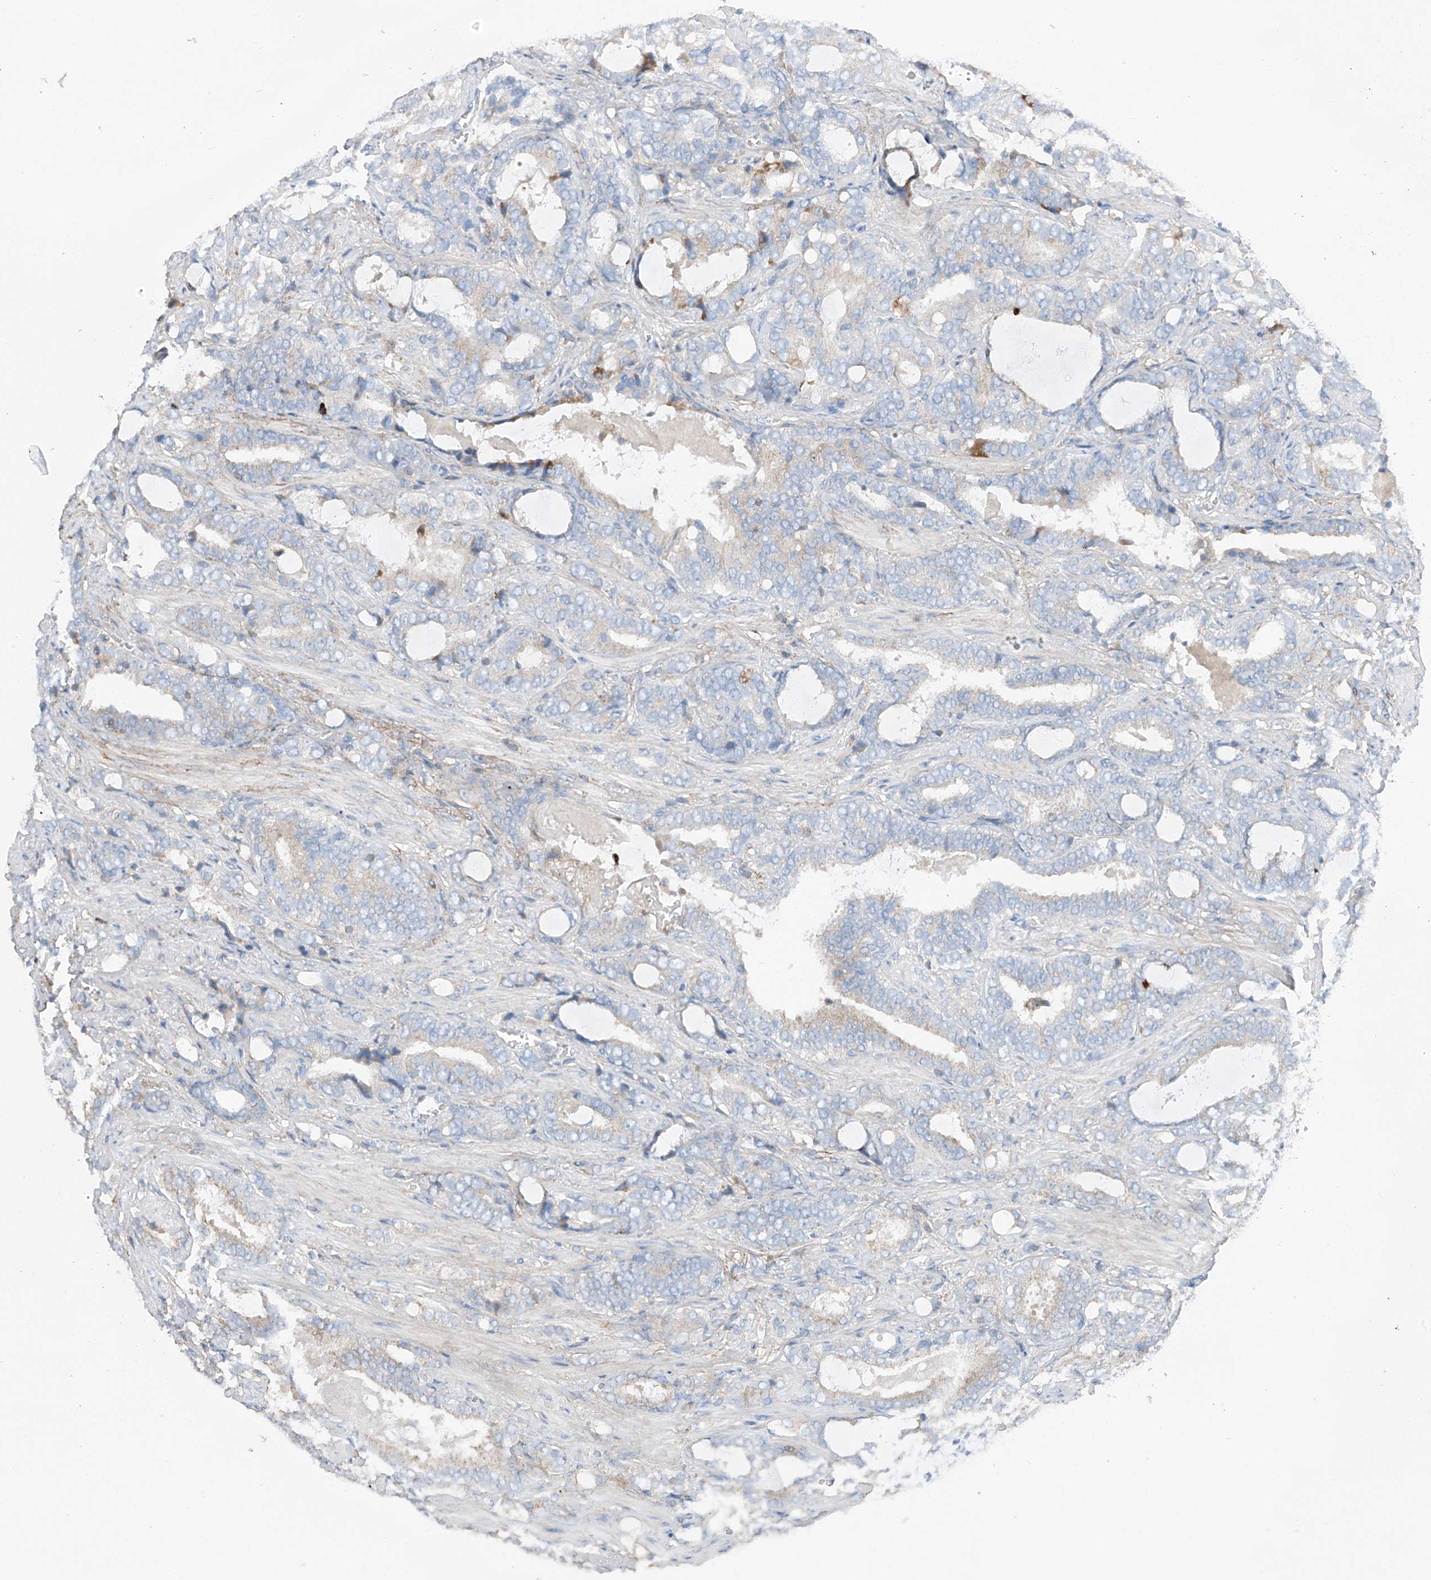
{"staining": {"intensity": "negative", "quantity": "none", "location": "none"}, "tissue": "prostate cancer", "cell_type": "Tumor cells", "image_type": "cancer", "snomed": [{"axis": "morphology", "description": "Adenocarcinoma, High grade"}, {"axis": "topography", "description": "Prostate and seminal vesicle, NOS"}], "caption": "Immunohistochemistry micrograph of neoplastic tissue: prostate high-grade adenocarcinoma stained with DAB displays no significant protein expression in tumor cells.", "gene": "NALCN", "patient": {"sex": "male", "age": 67}}